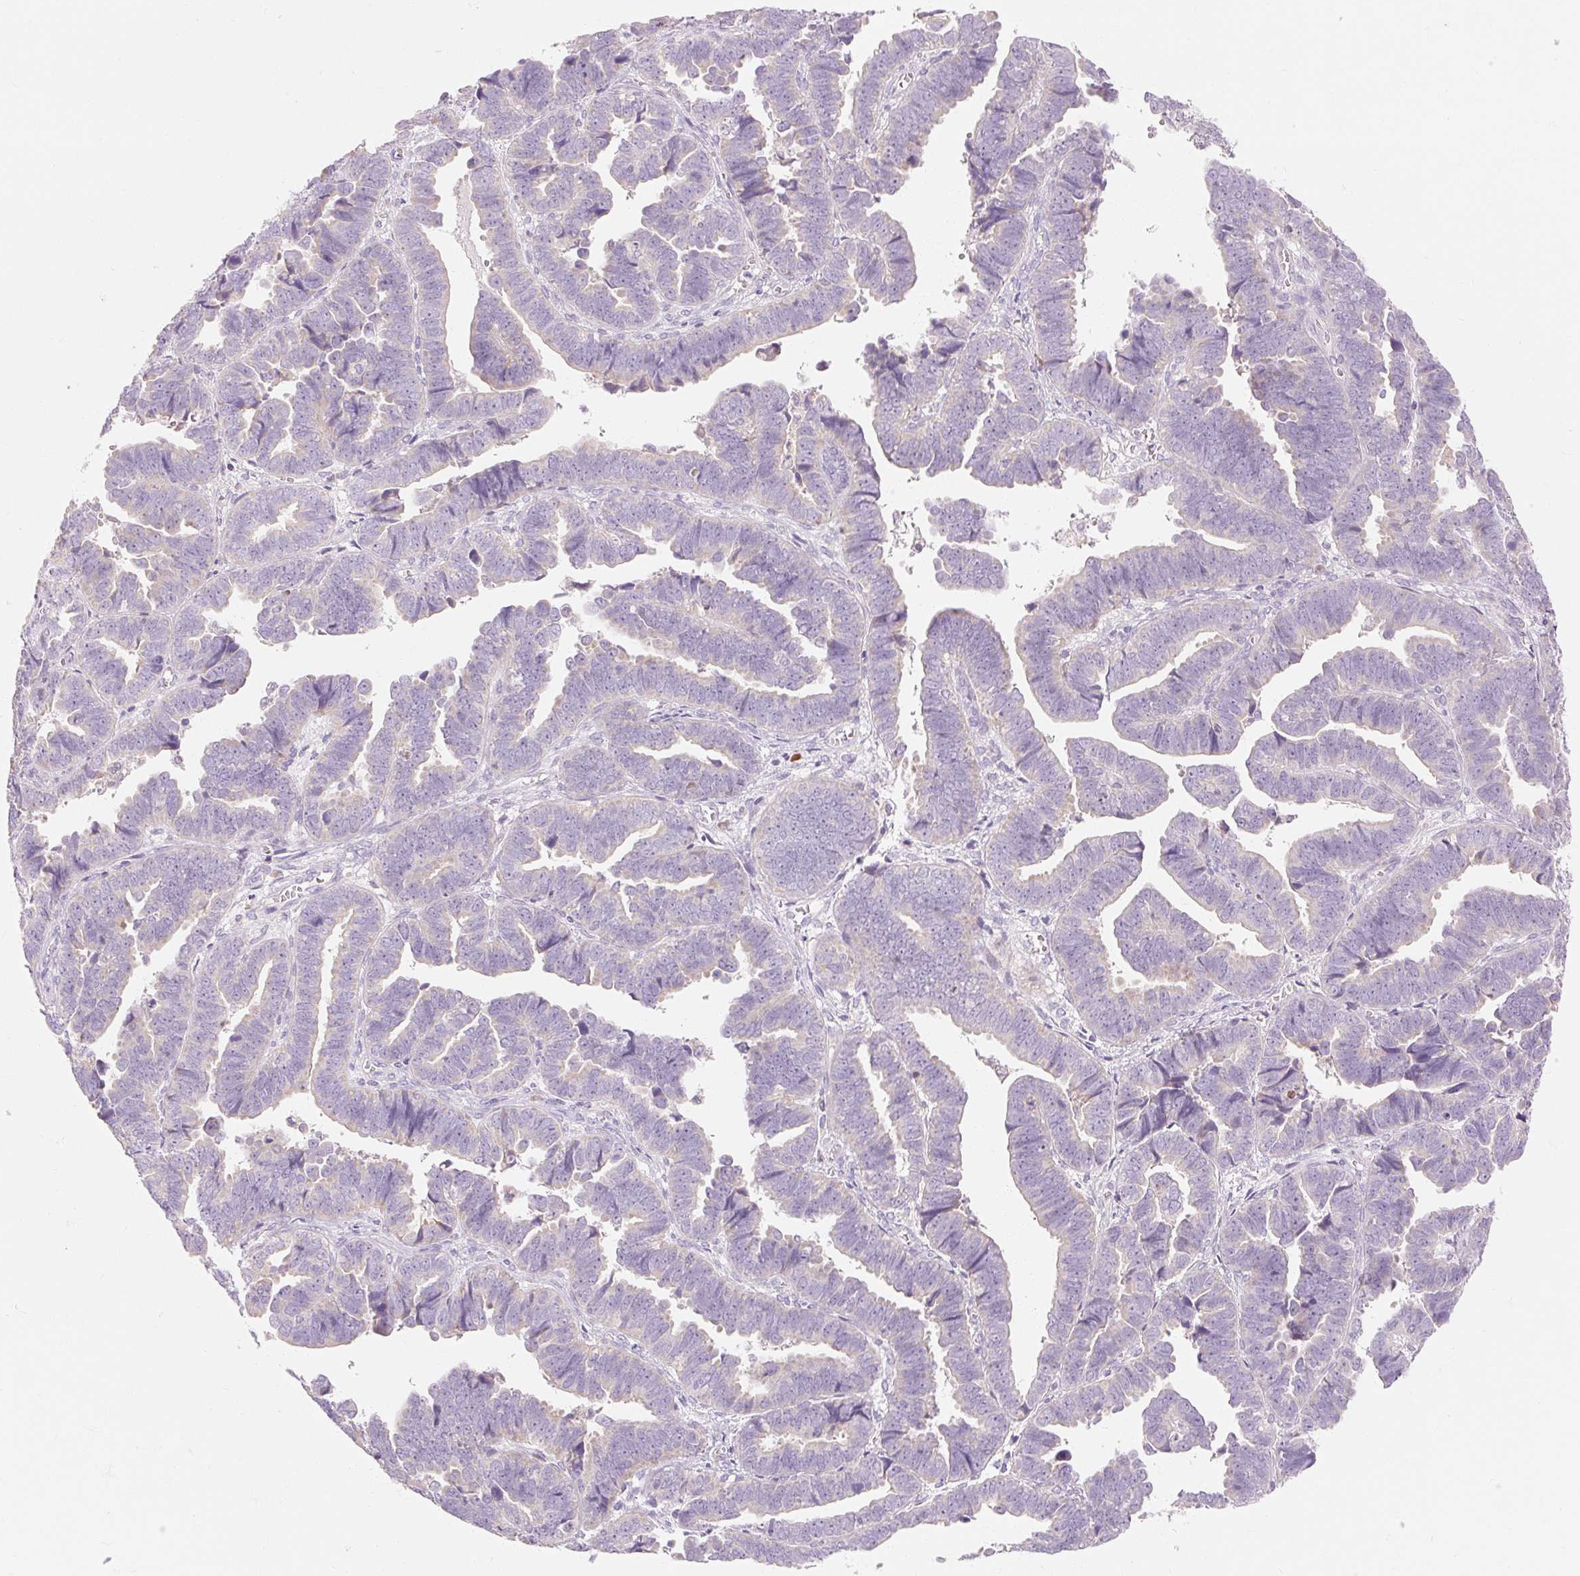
{"staining": {"intensity": "negative", "quantity": "none", "location": "none"}, "tissue": "endometrial cancer", "cell_type": "Tumor cells", "image_type": "cancer", "snomed": [{"axis": "morphology", "description": "Adenocarcinoma, NOS"}, {"axis": "topography", "description": "Endometrium"}], "caption": "The IHC photomicrograph has no significant positivity in tumor cells of endometrial cancer (adenocarcinoma) tissue. (DAB immunohistochemistry visualized using brightfield microscopy, high magnification).", "gene": "MYO1D", "patient": {"sex": "female", "age": 75}}